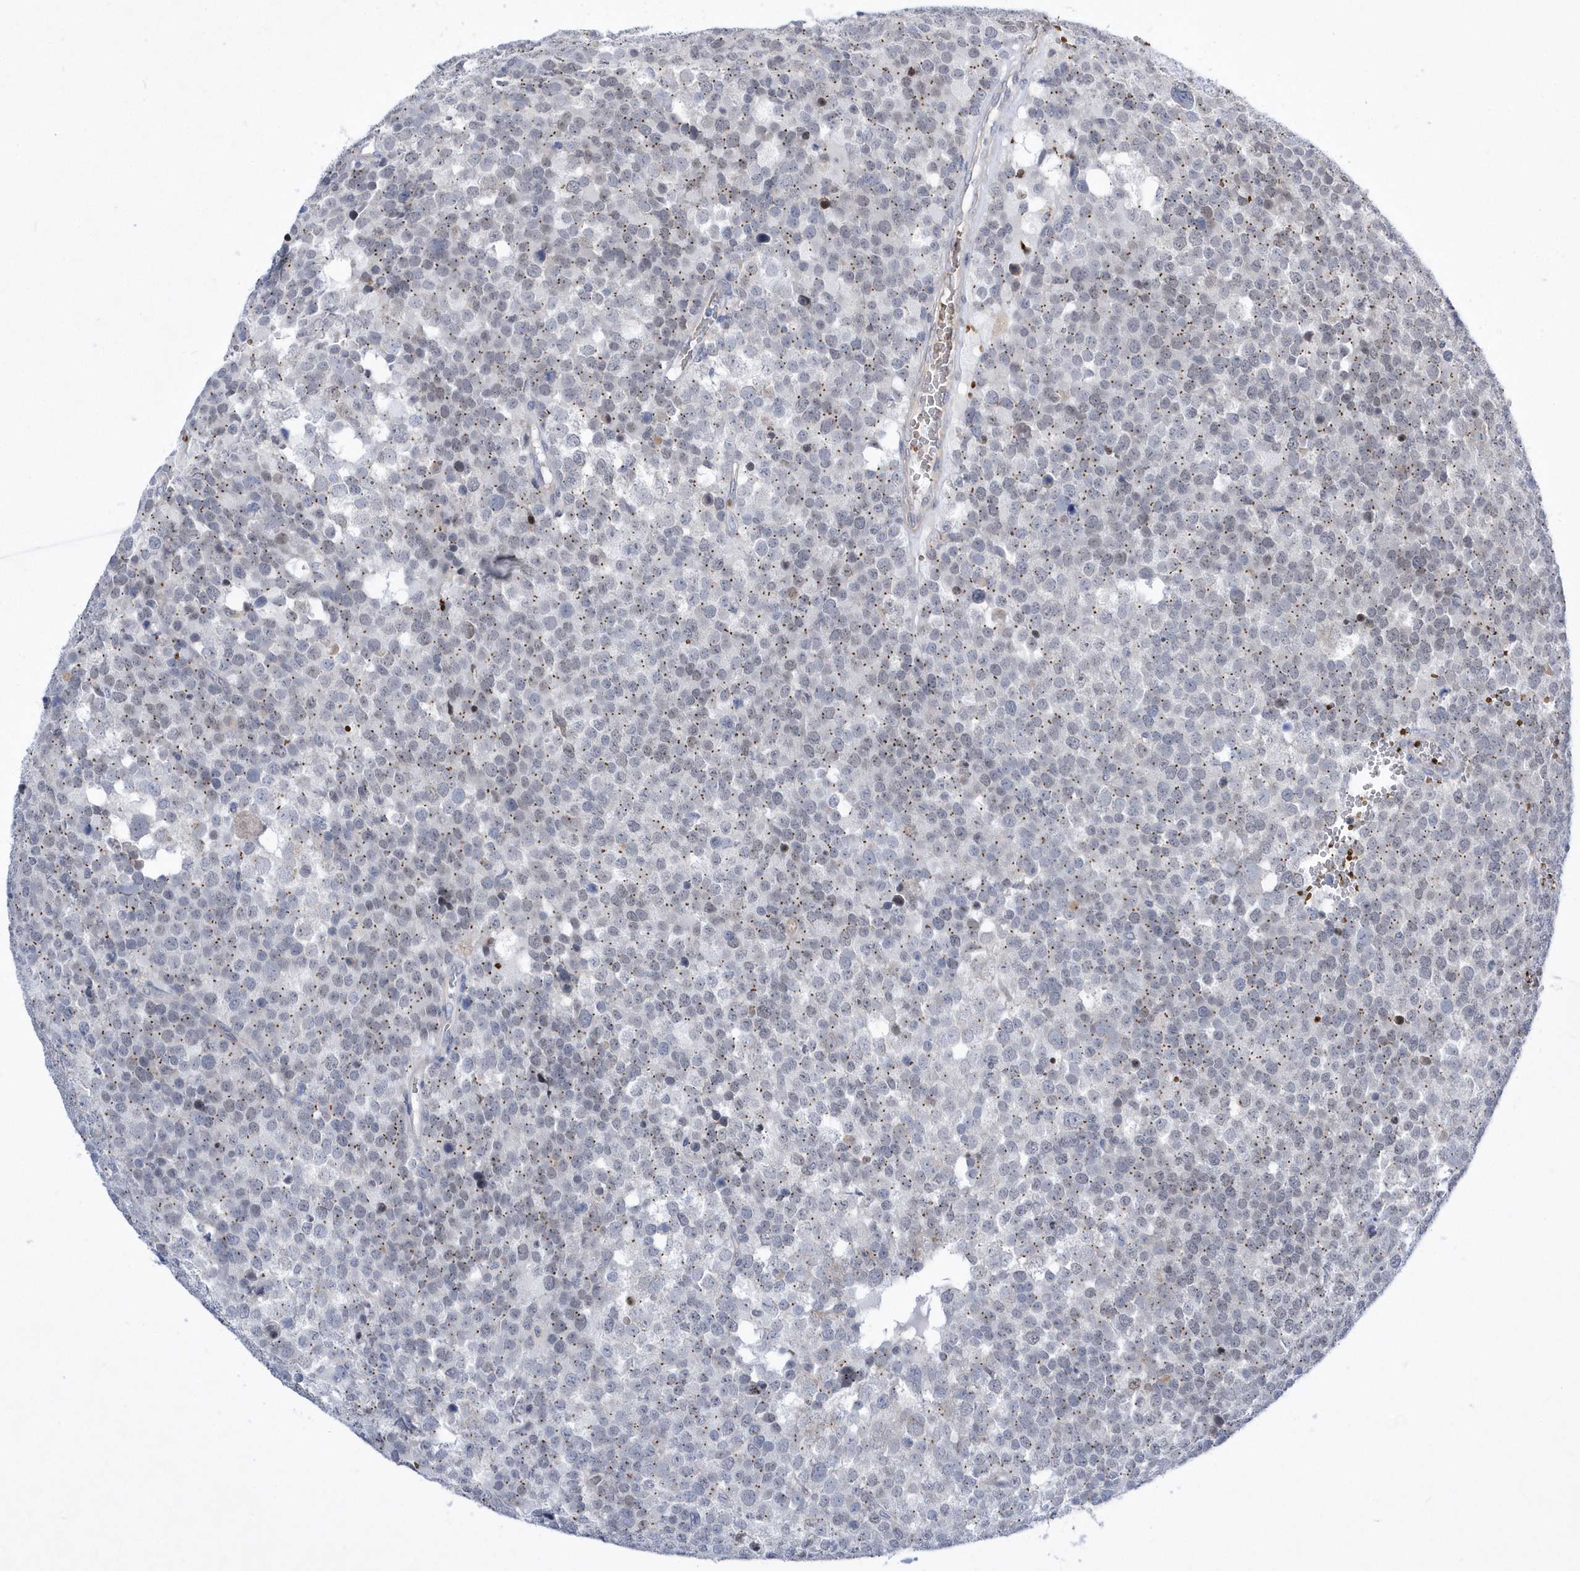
{"staining": {"intensity": "negative", "quantity": "none", "location": "none"}, "tissue": "testis cancer", "cell_type": "Tumor cells", "image_type": "cancer", "snomed": [{"axis": "morphology", "description": "Seminoma, NOS"}, {"axis": "topography", "description": "Testis"}], "caption": "Photomicrograph shows no protein expression in tumor cells of seminoma (testis) tissue.", "gene": "ZNF875", "patient": {"sex": "male", "age": 71}}